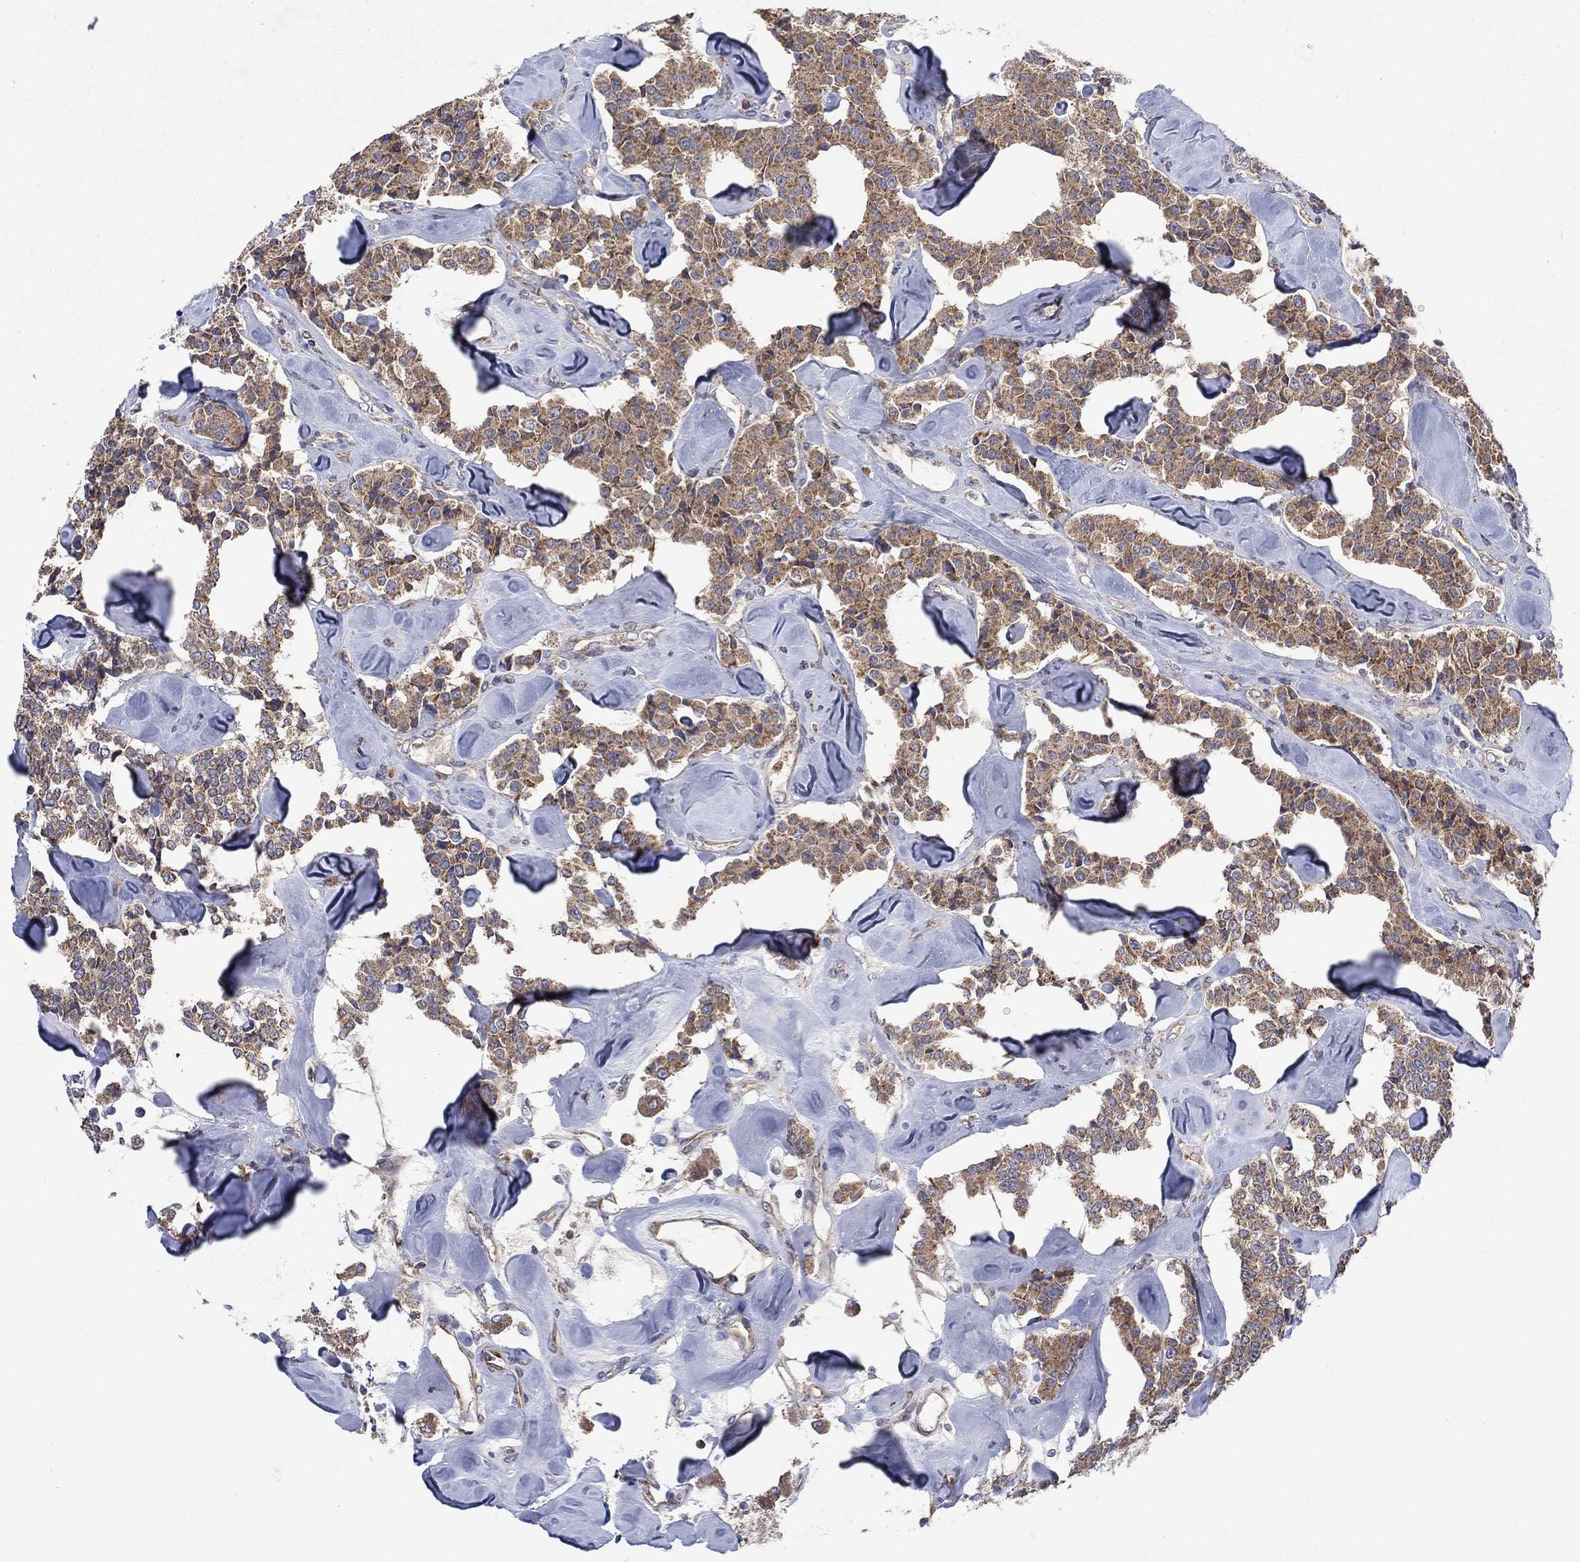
{"staining": {"intensity": "moderate", "quantity": ">75%", "location": "cytoplasmic/membranous"}, "tissue": "carcinoid", "cell_type": "Tumor cells", "image_type": "cancer", "snomed": [{"axis": "morphology", "description": "Carcinoid, malignant, NOS"}, {"axis": "topography", "description": "Pancreas"}], "caption": "Tumor cells reveal medium levels of moderate cytoplasmic/membranous expression in approximately >75% of cells in carcinoid. (brown staining indicates protein expression, while blue staining denotes nuclei).", "gene": "RPLP0", "patient": {"sex": "male", "age": 41}}